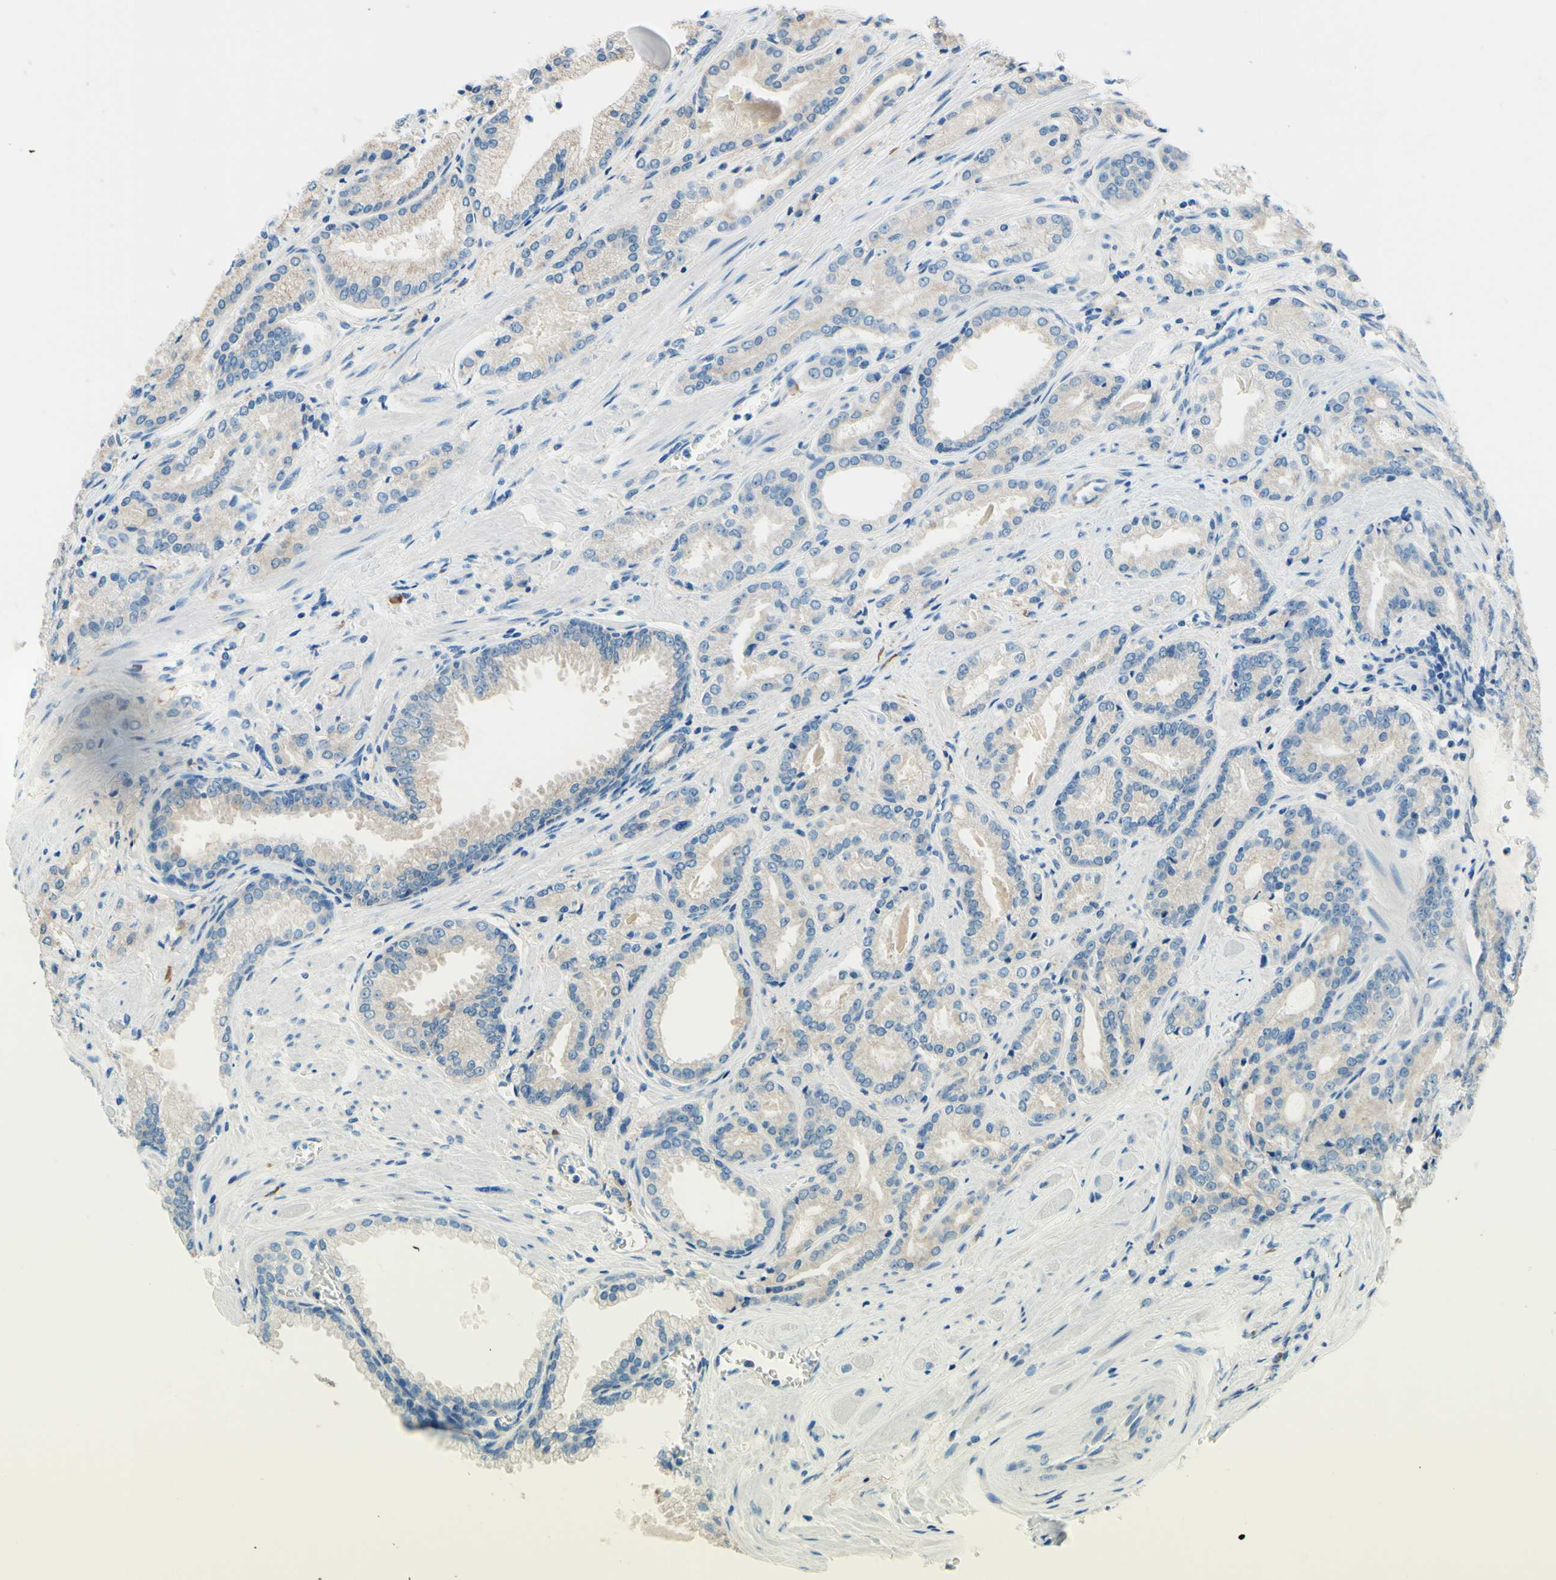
{"staining": {"intensity": "weak", "quantity": "25%-75%", "location": "cytoplasmic/membranous"}, "tissue": "prostate cancer", "cell_type": "Tumor cells", "image_type": "cancer", "snomed": [{"axis": "morphology", "description": "Adenocarcinoma, Low grade"}, {"axis": "topography", "description": "Prostate"}], "caption": "DAB (3,3'-diaminobenzidine) immunohistochemical staining of human prostate cancer (adenocarcinoma (low-grade)) demonstrates weak cytoplasmic/membranous protein expression in approximately 25%-75% of tumor cells.", "gene": "PASD1", "patient": {"sex": "male", "age": 59}}